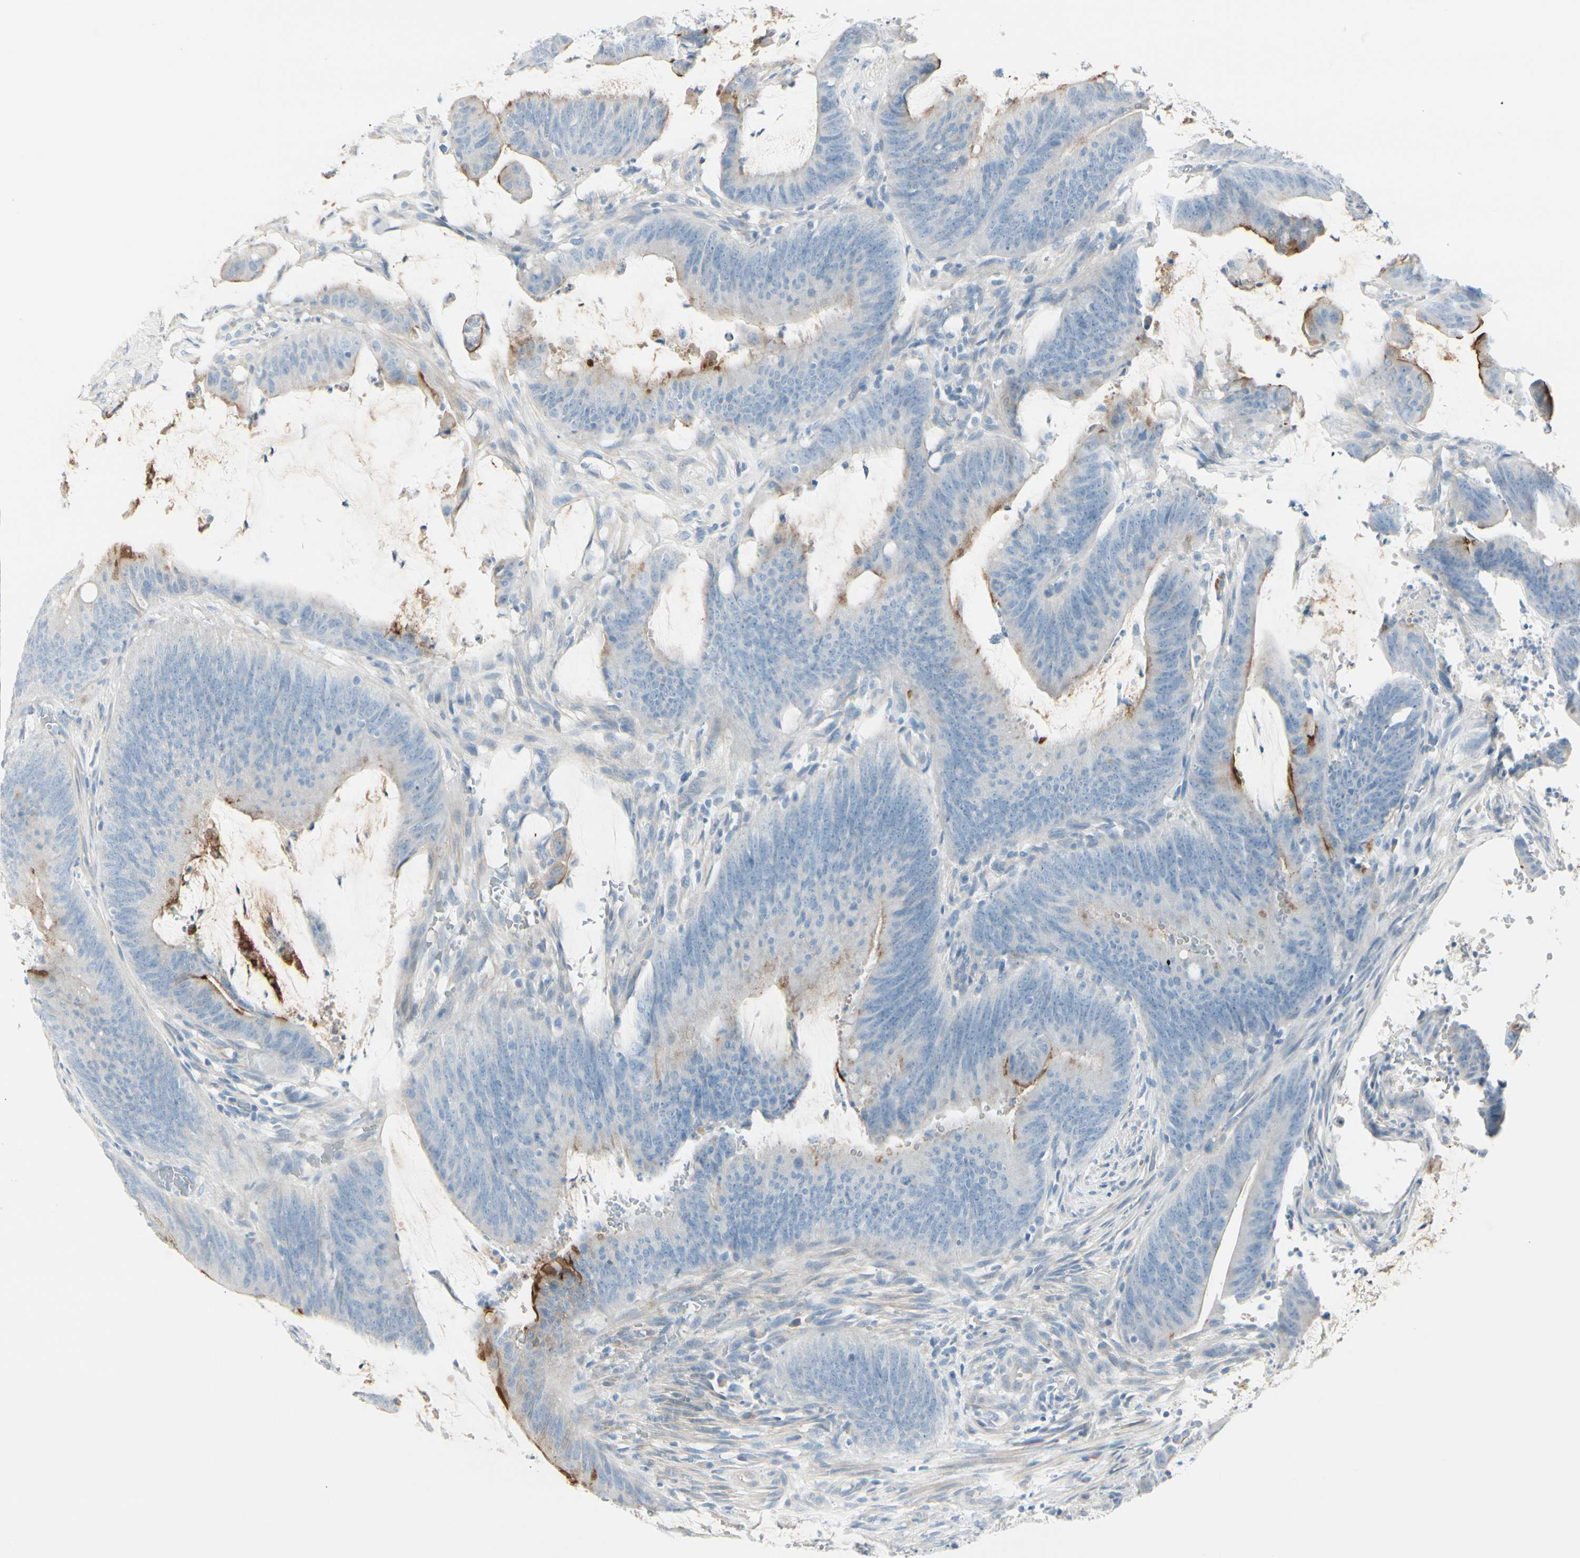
{"staining": {"intensity": "moderate", "quantity": "<25%", "location": "cytoplasmic/membranous"}, "tissue": "colorectal cancer", "cell_type": "Tumor cells", "image_type": "cancer", "snomed": [{"axis": "morphology", "description": "Adenocarcinoma, NOS"}, {"axis": "topography", "description": "Rectum"}], "caption": "This is a histology image of immunohistochemistry staining of colorectal cancer (adenocarcinoma), which shows moderate expression in the cytoplasmic/membranous of tumor cells.", "gene": "CDHR5", "patient": {"sex": "female", "age": 66}}